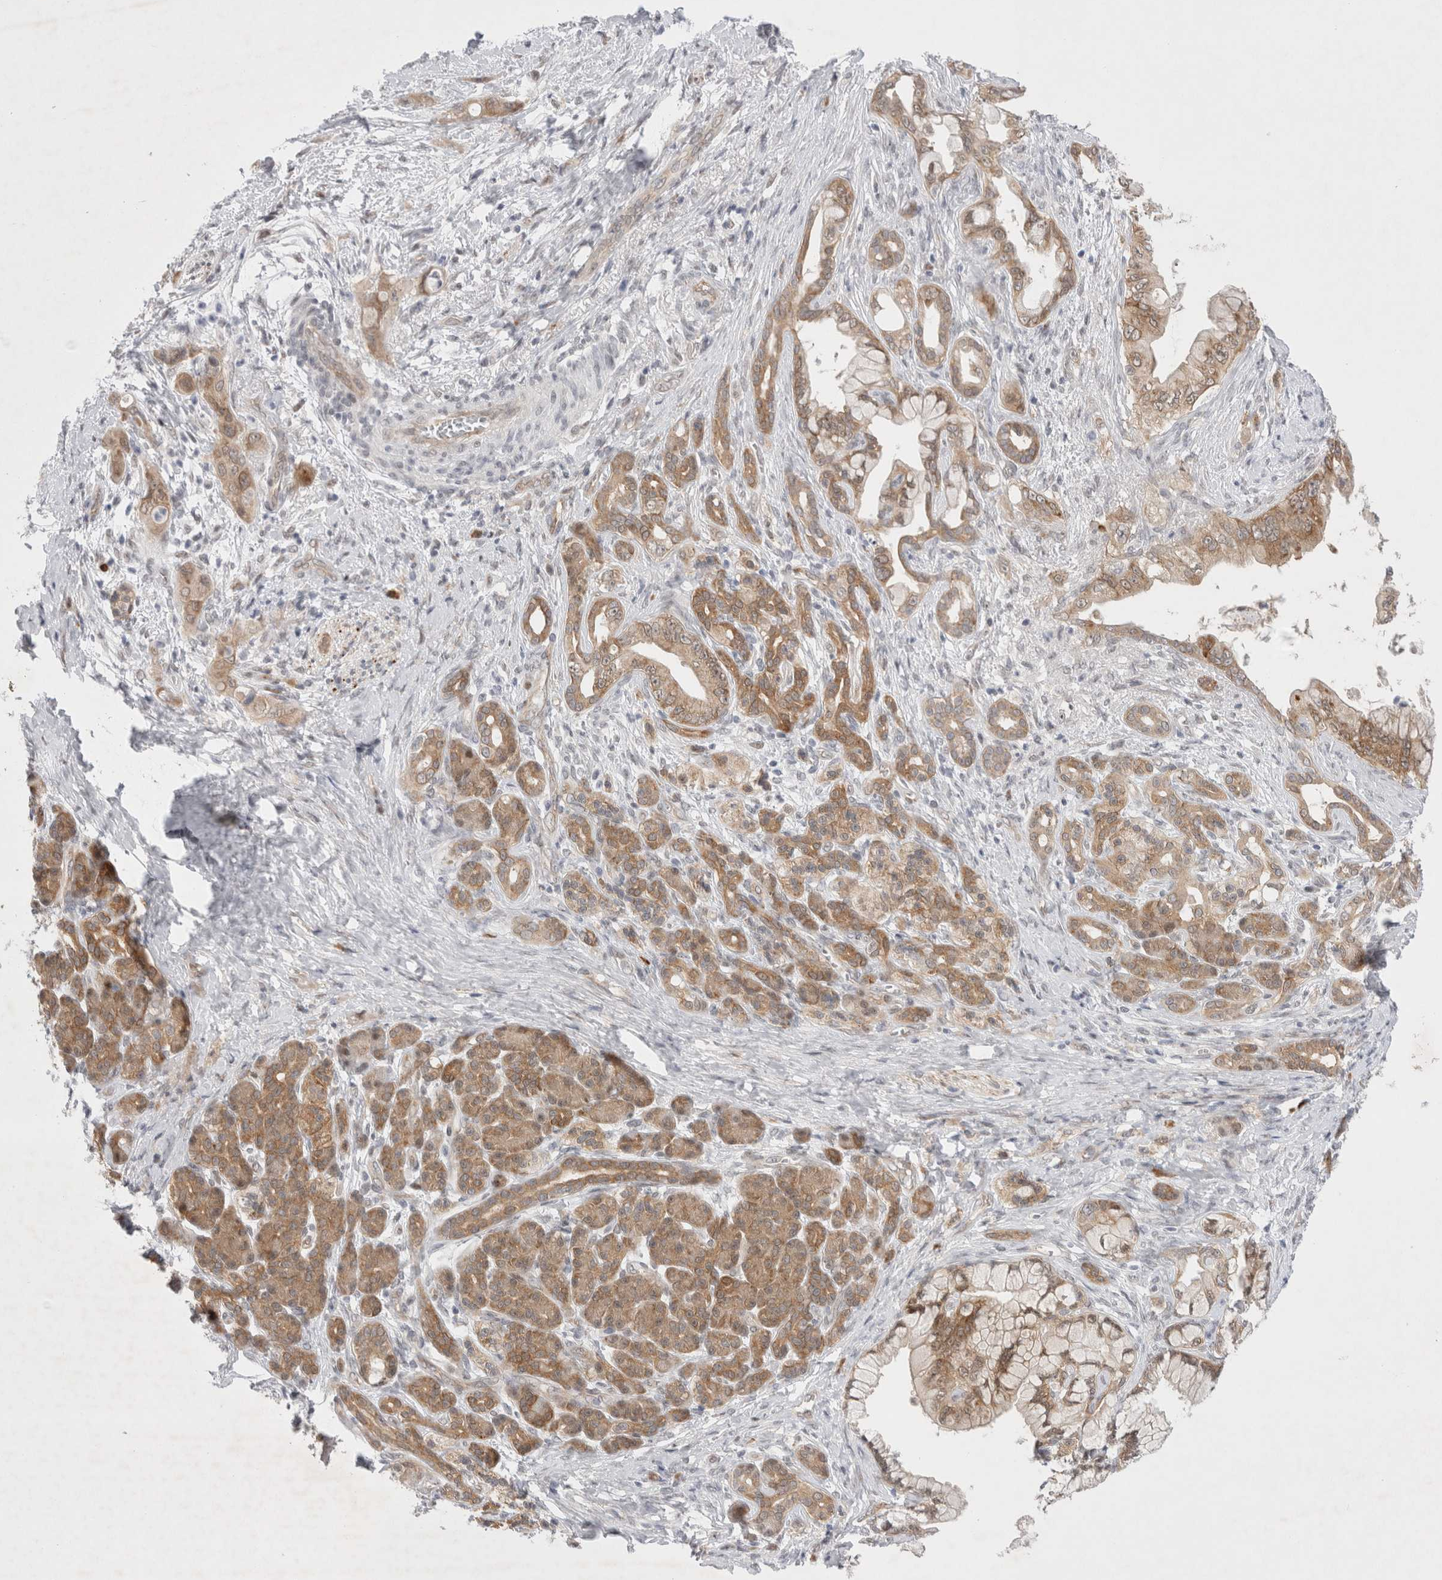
{"staining": {"intensity": "moderate", "quantity": ">75%", "location": "cytoplasmic/membranous"}, "tissue": "pancreatic cancer", "cell_type": "Tumor cells", "image_type": "cancer", "snomed": [{"axis": "morphology", "description": "Adenocarcinoma, NOS"}, {"axis": "topography", "description": "Pancreas"}], "caption": "Protein staining by IHC demonstrates moderate cytoplasmic/membranous positivity in about >75% of tumor cells in pancreatic cancer (adenocarcinoma). The staining is performed using DAB (3,3'-diaminobenzidine) brown chromogen to label protein expression. The nuclei are counter-stained blue using hematoxylin.", "gene": "WIPF2", "patient": {"sex": "male", "age": 59}}